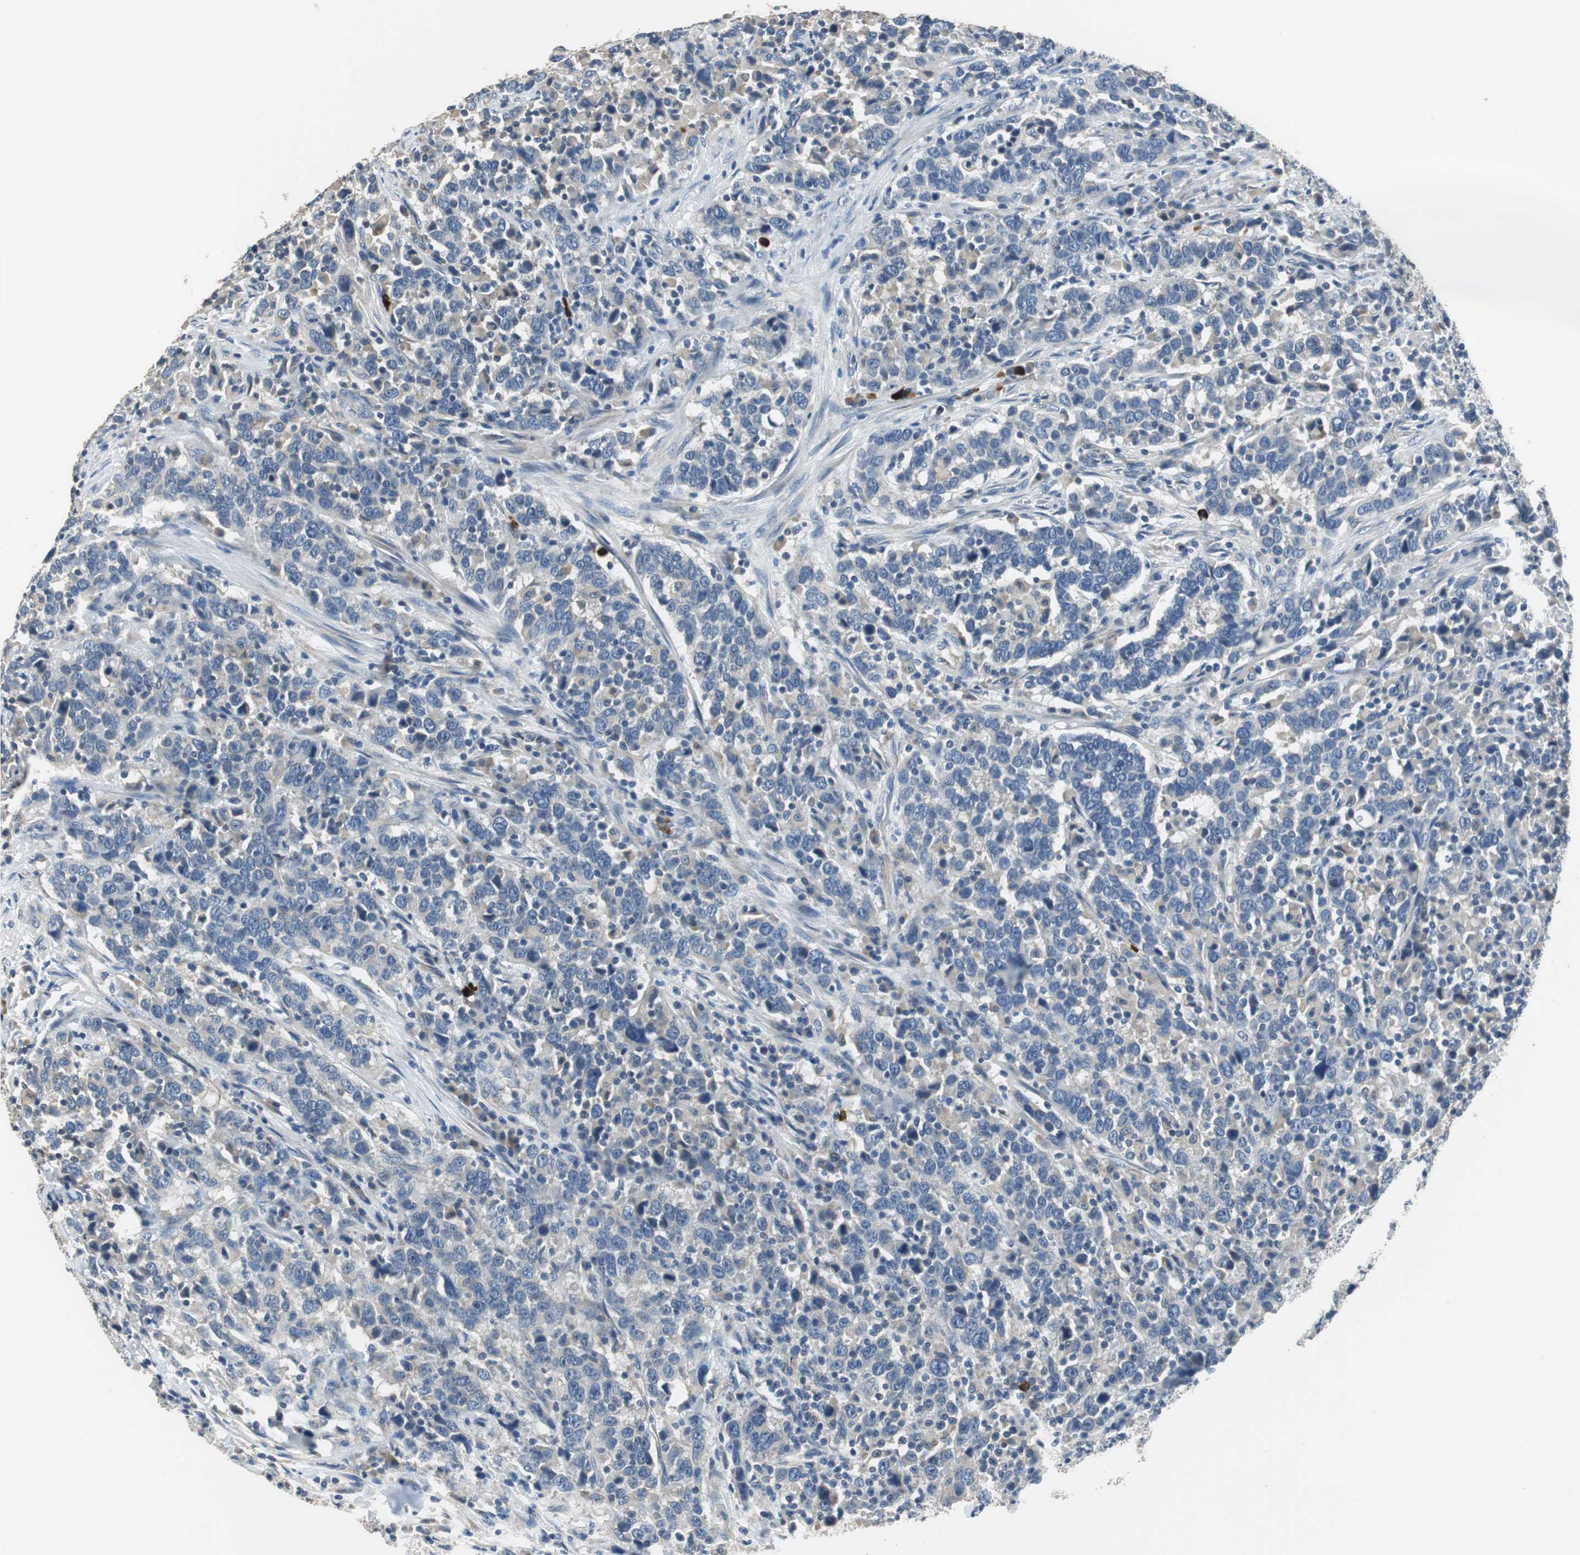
{"staining": {"intensity": "negative", "quantity": "none", "location": "none"}, "tissue": "urothelial cancer", "cell_type": "Tumor cells", "image_type": "cancer", "snomed": [{"axis": "morphology", "description": "Urothelial carcinoma, High grade"}, {"axis": "topography", "description": "Urinary bladder"}], "caption": "Micrograph shows no significant protein staining in tumor cells of urothelial cancer. (Immunohistochemistry, brightfield microscopy, high magnification).", "gene": "MTIF2", "patient": {"sex": "male", "age": 61}}